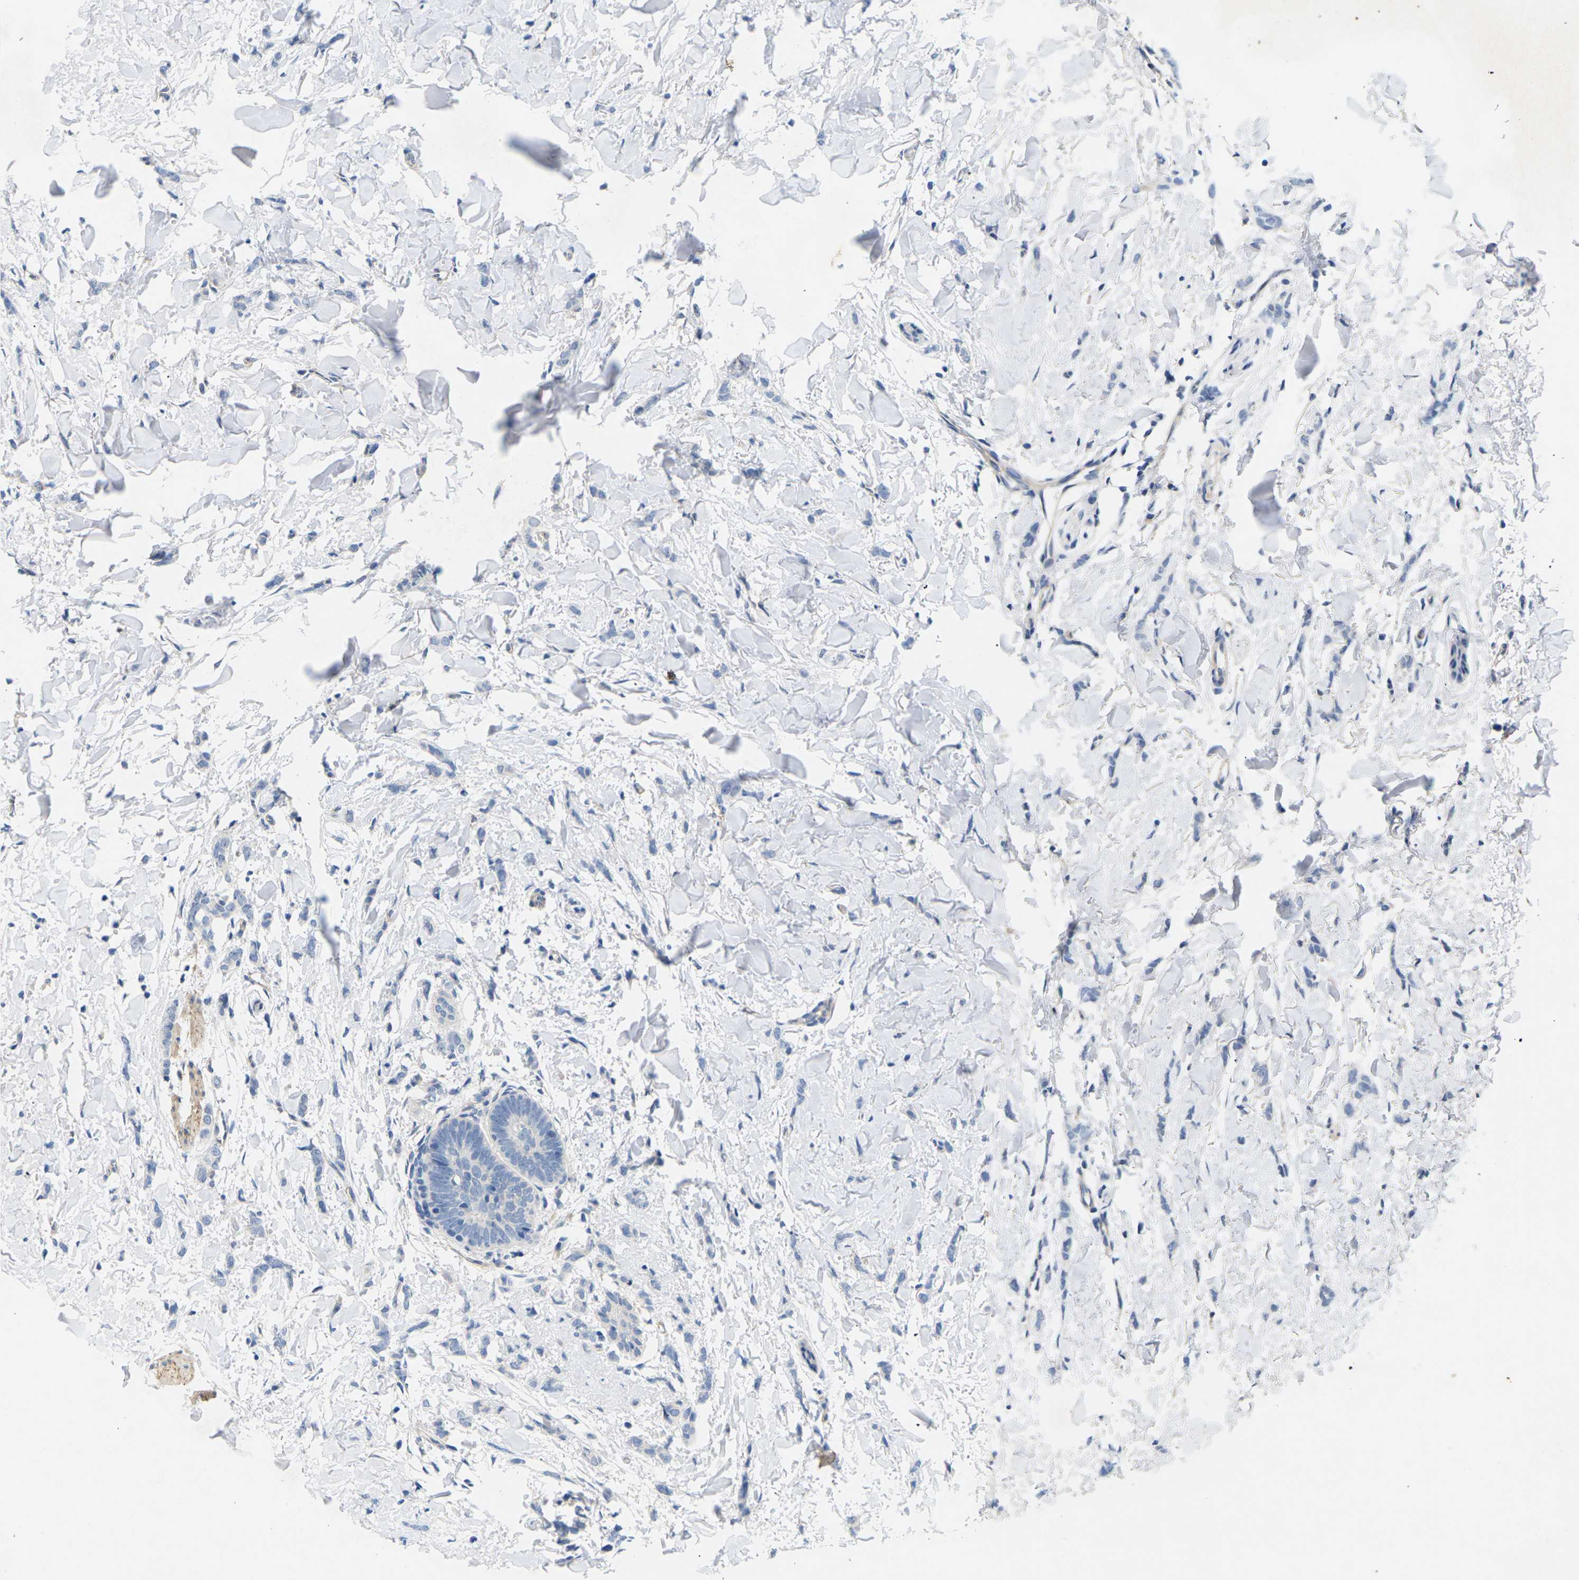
{"staining": {"intensity": "negative", "quantity": "none", "location": "none"}, "tissue": "breast cancer", "cell_type": "Tumor cells", "image_type": "cancer", "snomed": [{"axis": "morphology", "description": "Lobular carcinoma"}, {"axis": "topography", "description": "Skin"}, {"axis": "topography", "description": "Breast"}], "caption": "A histopathology image of lobular carcinoma (breast) stained for a protein displays no brown staining in tumor cells.", "gene": "ITGA5", "patient": {"sex": "female", "age": 46}}